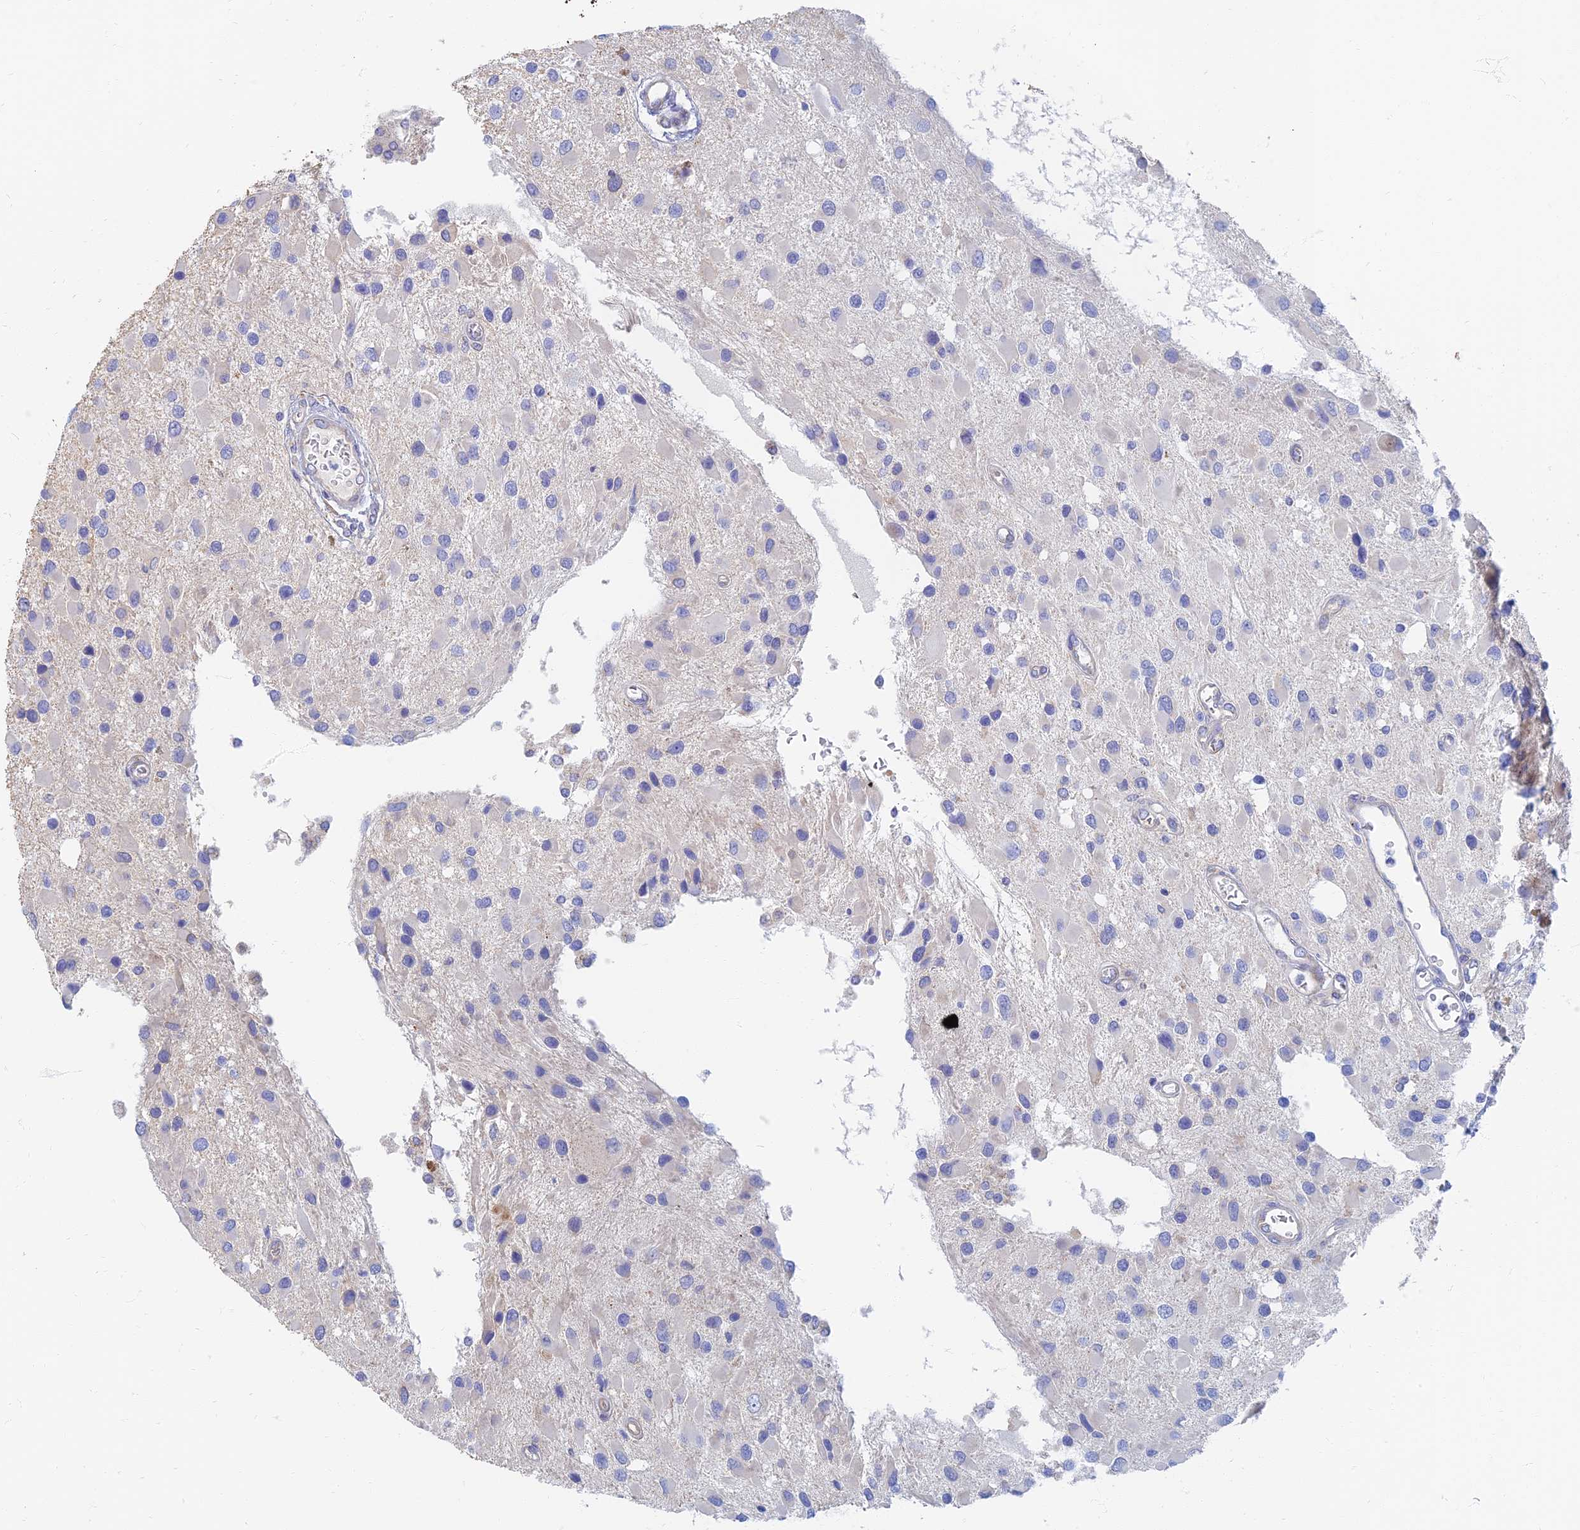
{"staining": {"intensity": "negative", "quantity": "none", "location": "none"}, "tissue": "glioma", "cell_type": "Tumor cells", "image_type": "cancer", "snomed": [{"axis": "morphology", "description": "Glioma, malignant, High grade"}, {"axis": "topography", "description": "Brain"}], "caption": "The IHC histopathology image has no significant expression in tumor cells of high-grade glioma (malignant) tissue.", "gene": "TMEM44", "patient": {"sex": "male", "age": 53}}